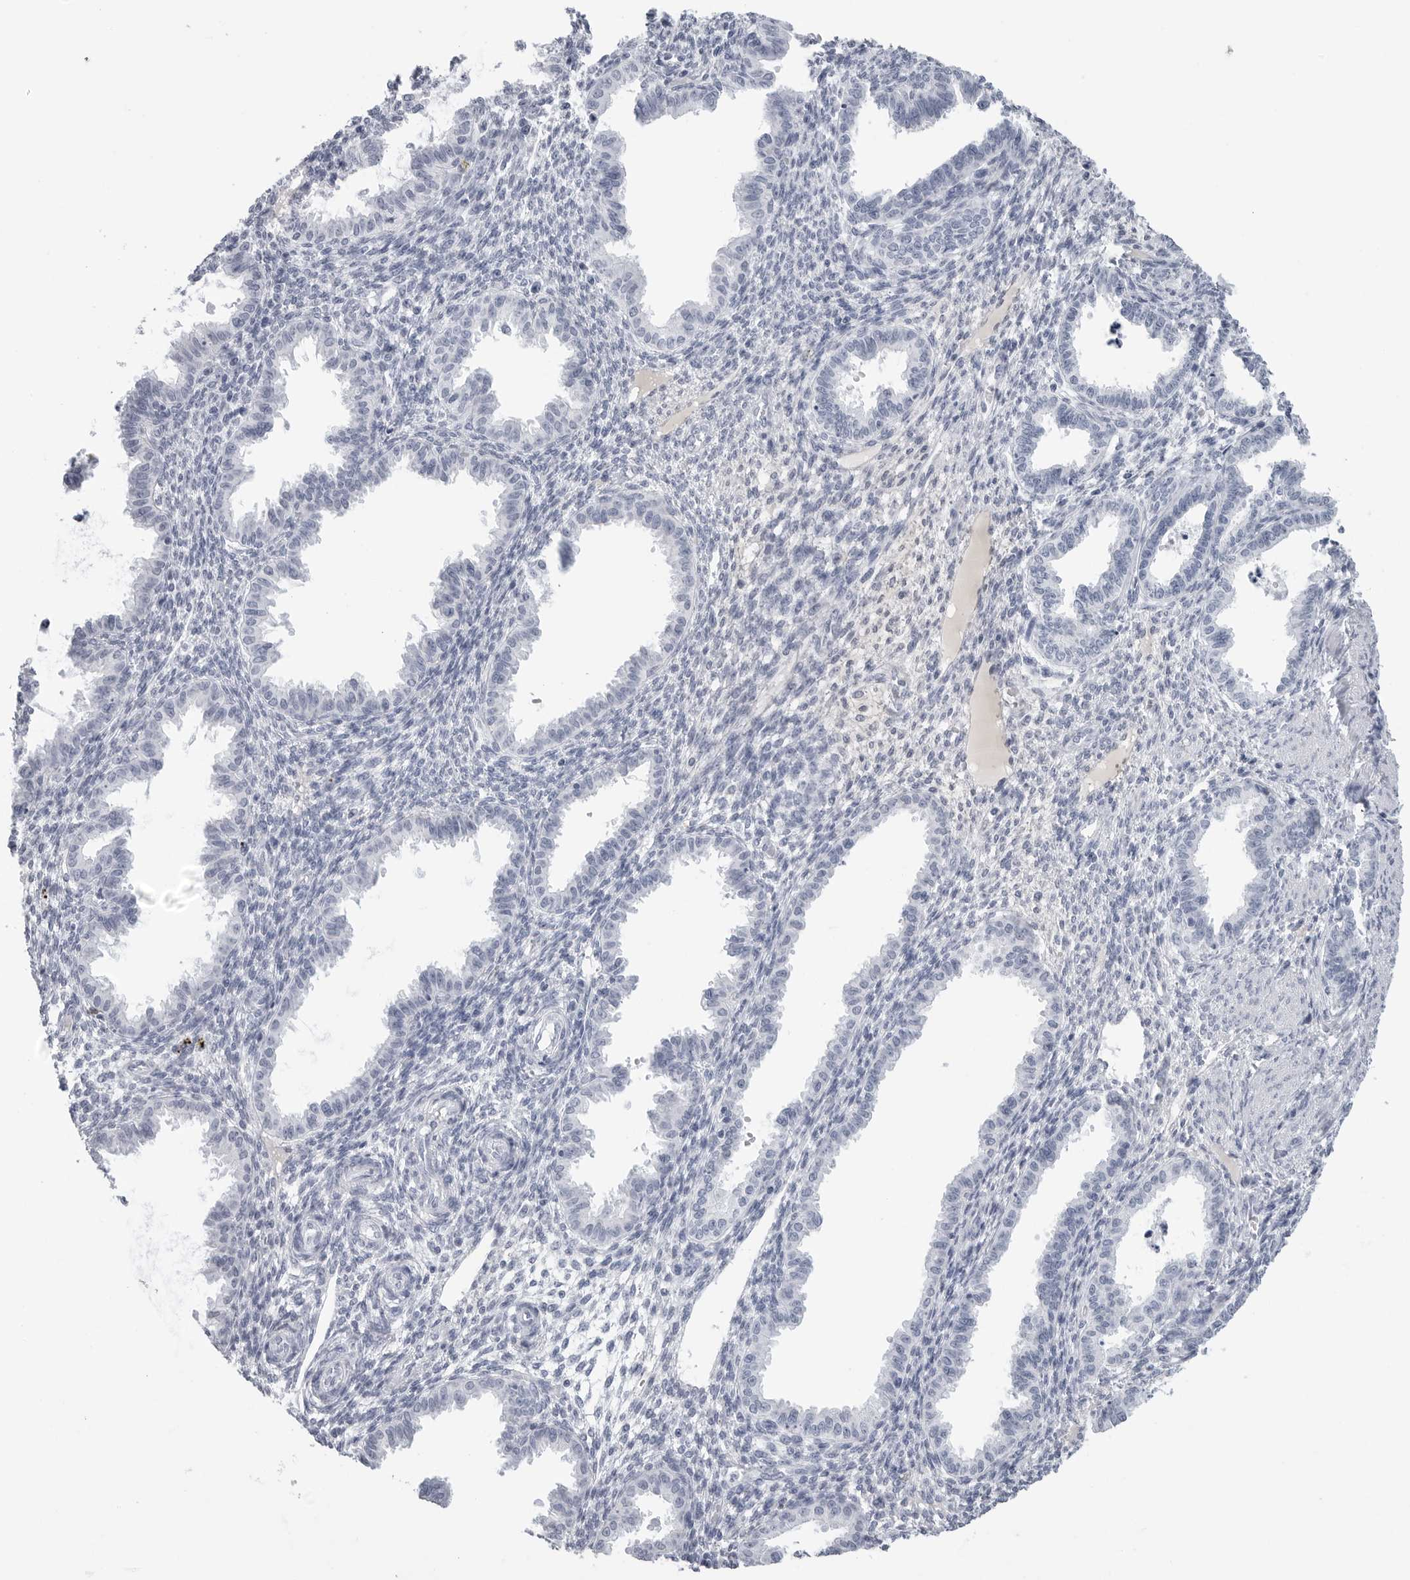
{"staining": {"intensity": "negative", "quantity": "none", "location": "none"}, "tissue": "endometrium", "cell_type": "Cells in endometrial stroma", "image_type": "normal", "snomed": [{"axis": "morphology", "description": "Normal tissue, NOS"}, {"axis": "topography", "description": "Endometrium"}], "caption": "Immunohistochemical staining of normal endometrium demonstrates no significant expression in cells in endometrial stroma. (DAB IHC visualized using brightfield microscopy, high magnification).", "gene": "AMPD1", "patient": {"sex": "female", "age": 33}}